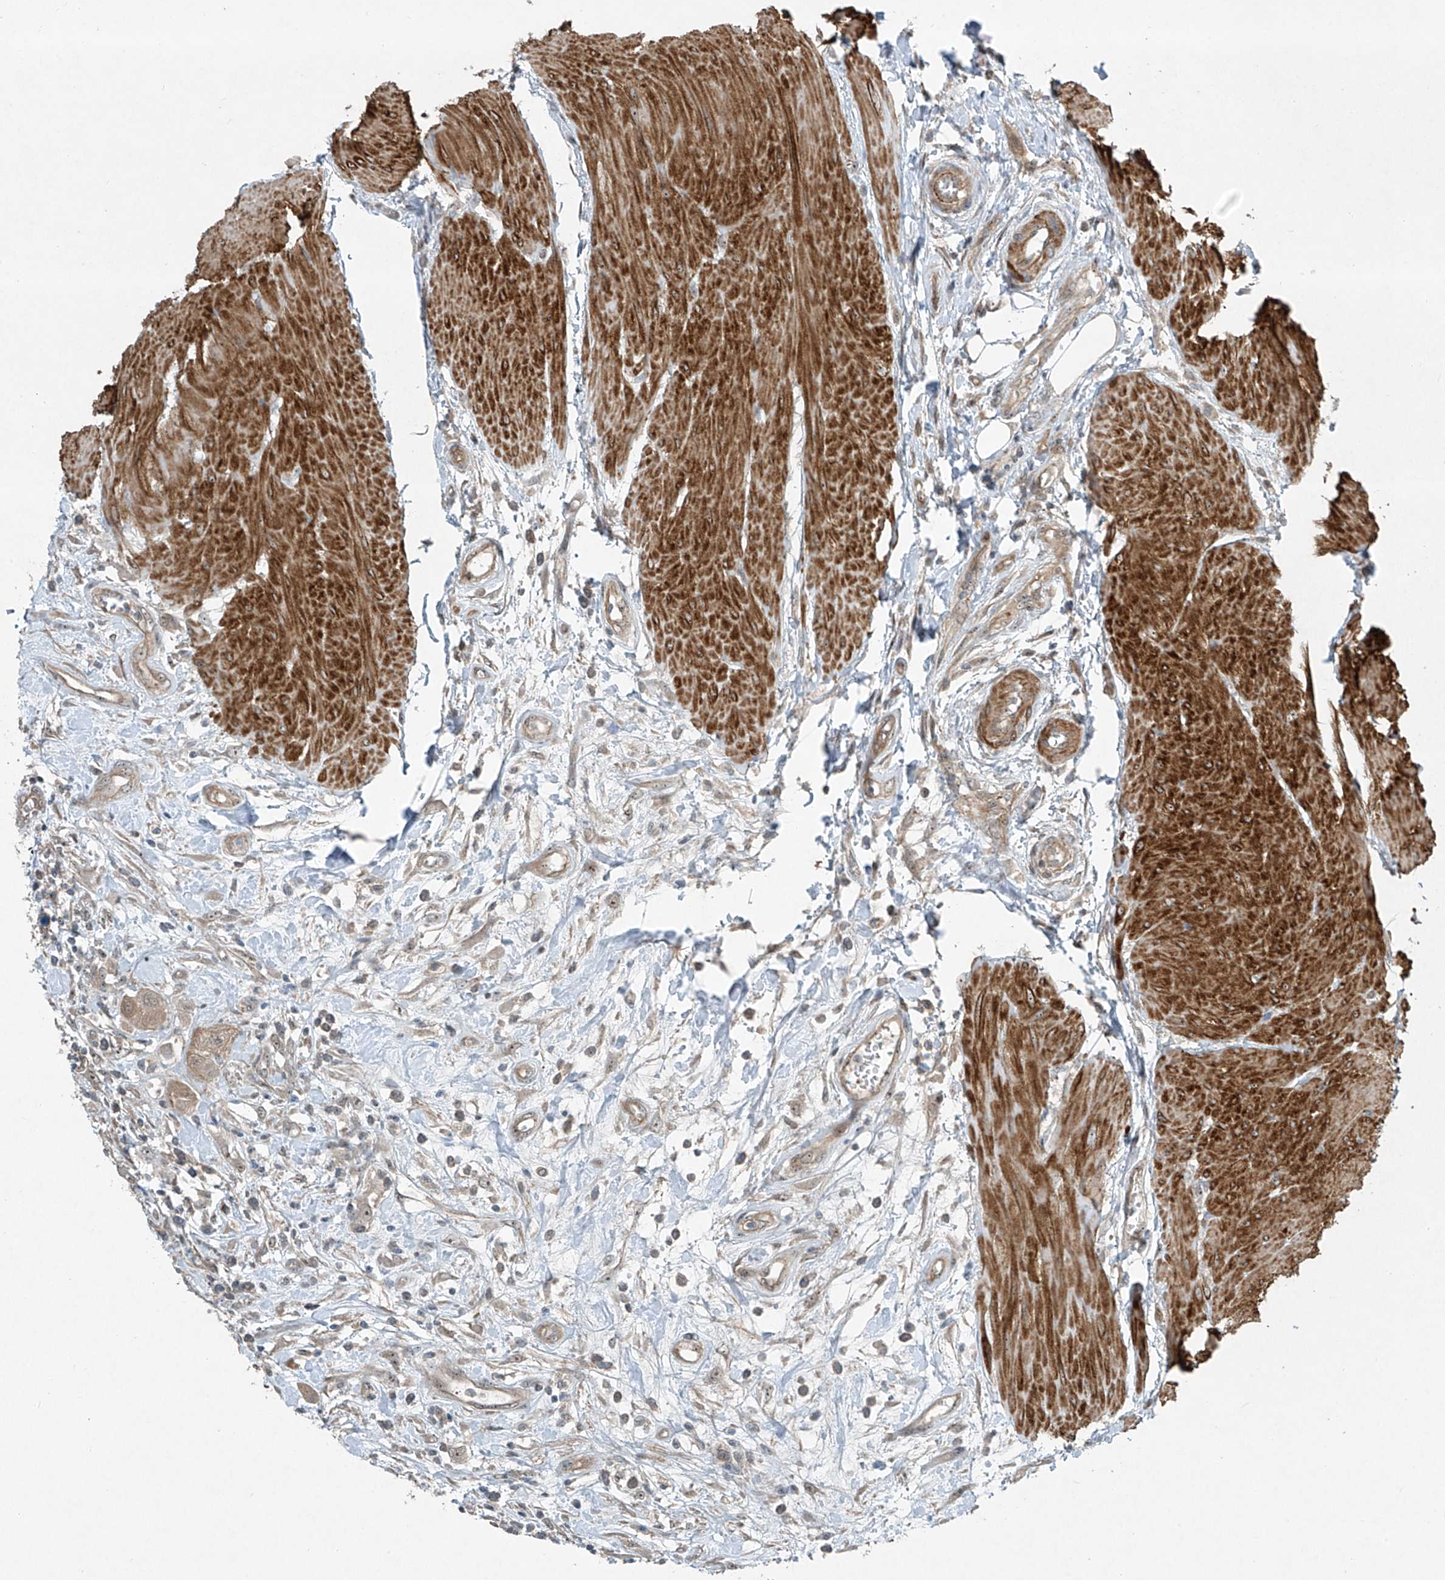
{"staining": {"intensity": "weak", "quantity": ">75%", "location": "cytoplasmic/membranous"}, "tissue": "urothelial cancer", "cell_type": "Tumor cells", "image_type": "cancer", "snomed": [{"axis": "morphology", "description": "Urothelial carcinoma, High grade"}, {"axis": "topography", "description": "Urinary bladder"}], "caption": "Immunohistochemistry (IHC) image of neoplastic tissue: human urothelial cancer stained using immunohistochemistry demonstrates low levels of weak protein expression localized specifically in the cytoplasmic/membranous of tumor cells, appearing as a cytoplasmic/membranous brown color.", "gene": "PPCS", "patient": {"sex": "male", "age": 50}}